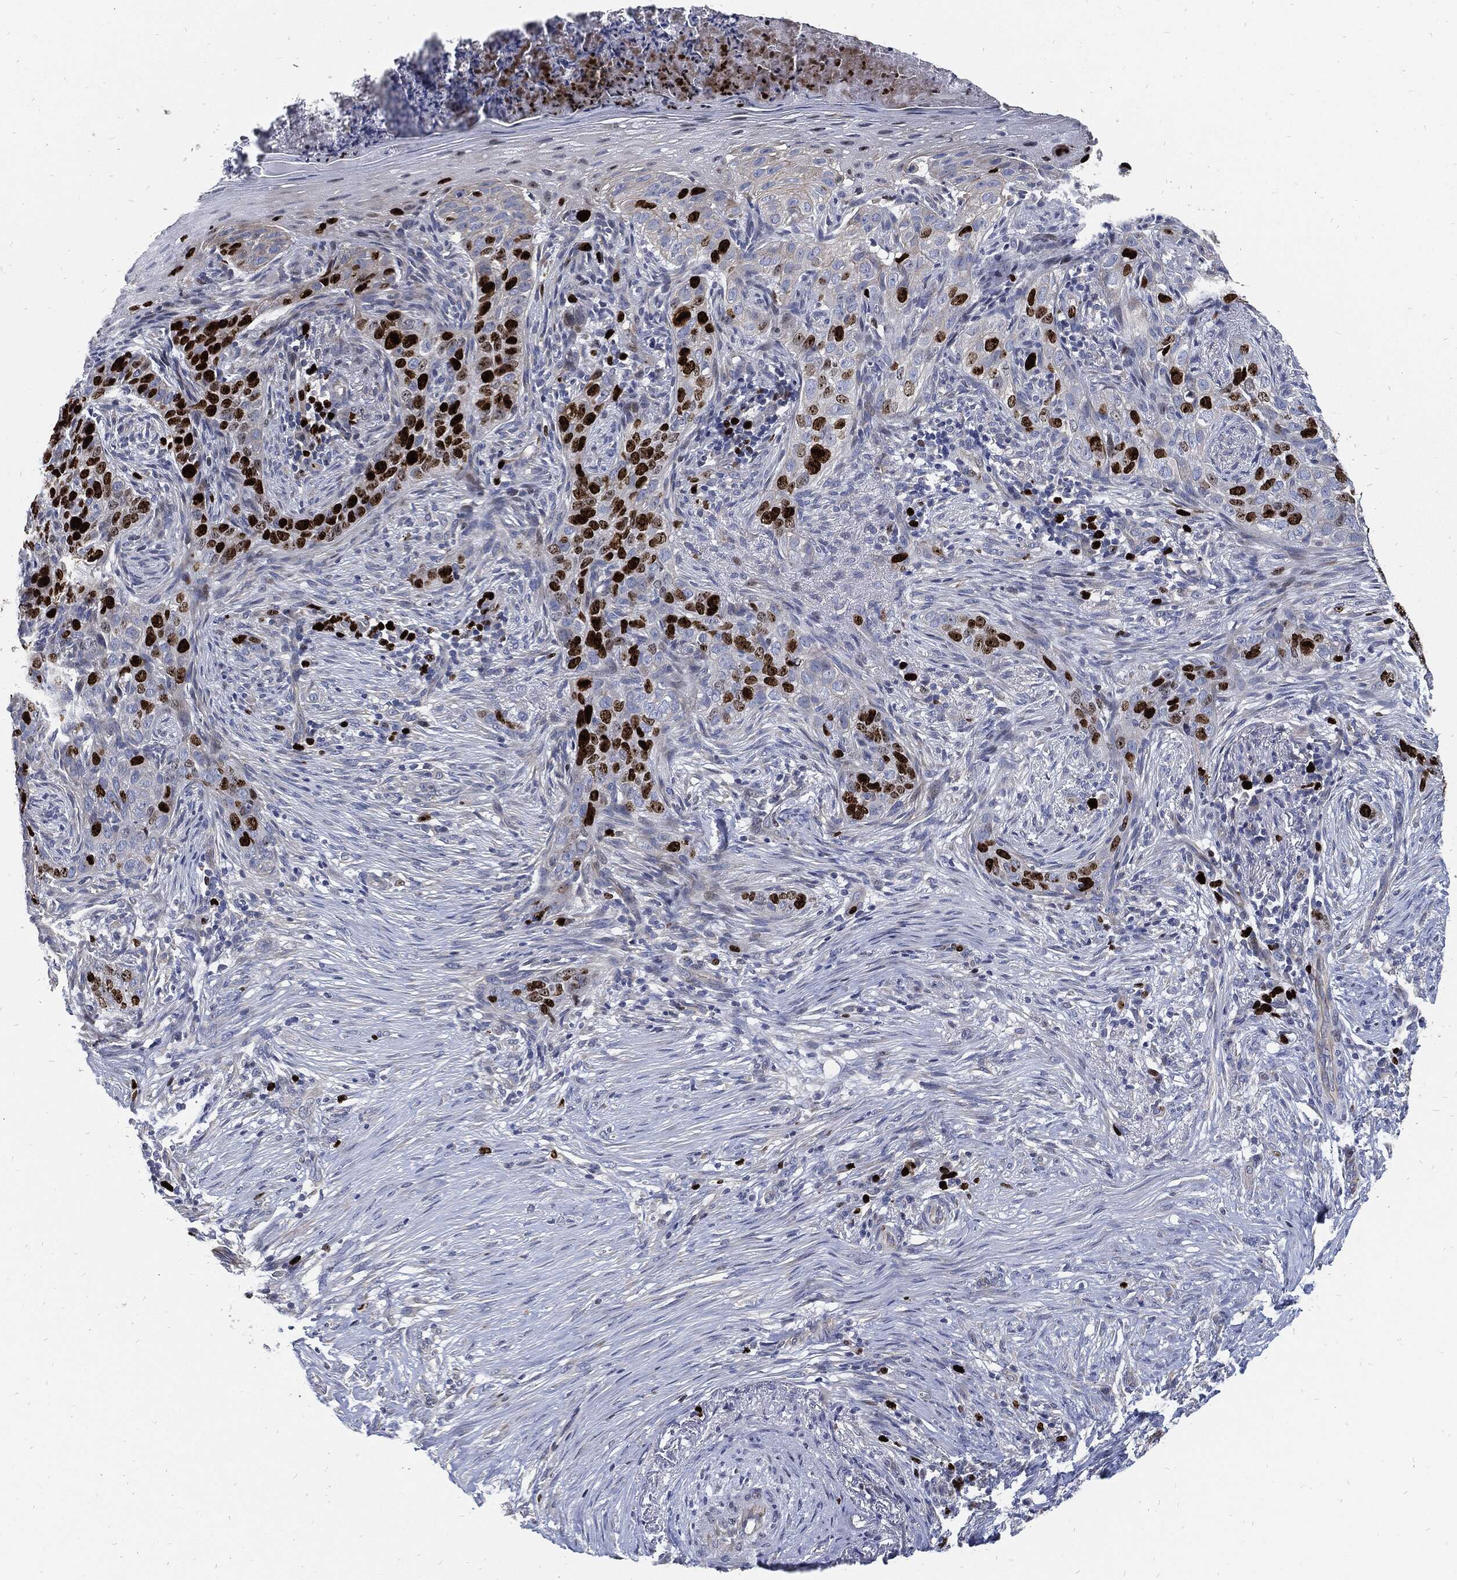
{"staining": {"intensity": "strong", "quantity": "<25%", "location": "nuclear"}, "tissue": "skin cancer", "cell_type": "Tumor cells", "image_type": "cancer", "snomed": [{"axis": "morphology", "description": "Squamous cell carcinoma, NOS"}, {"axis": "topography", "description": "Skin"}], "caption": "Squamous cell carcinoma (skin) tissue exhibits strong nuclear positivity in approximately <25% of tumor cells, visualized by immunohistochemistry.", "gene": "MKI67", "patient": {"sex": "male", "age": 88}}